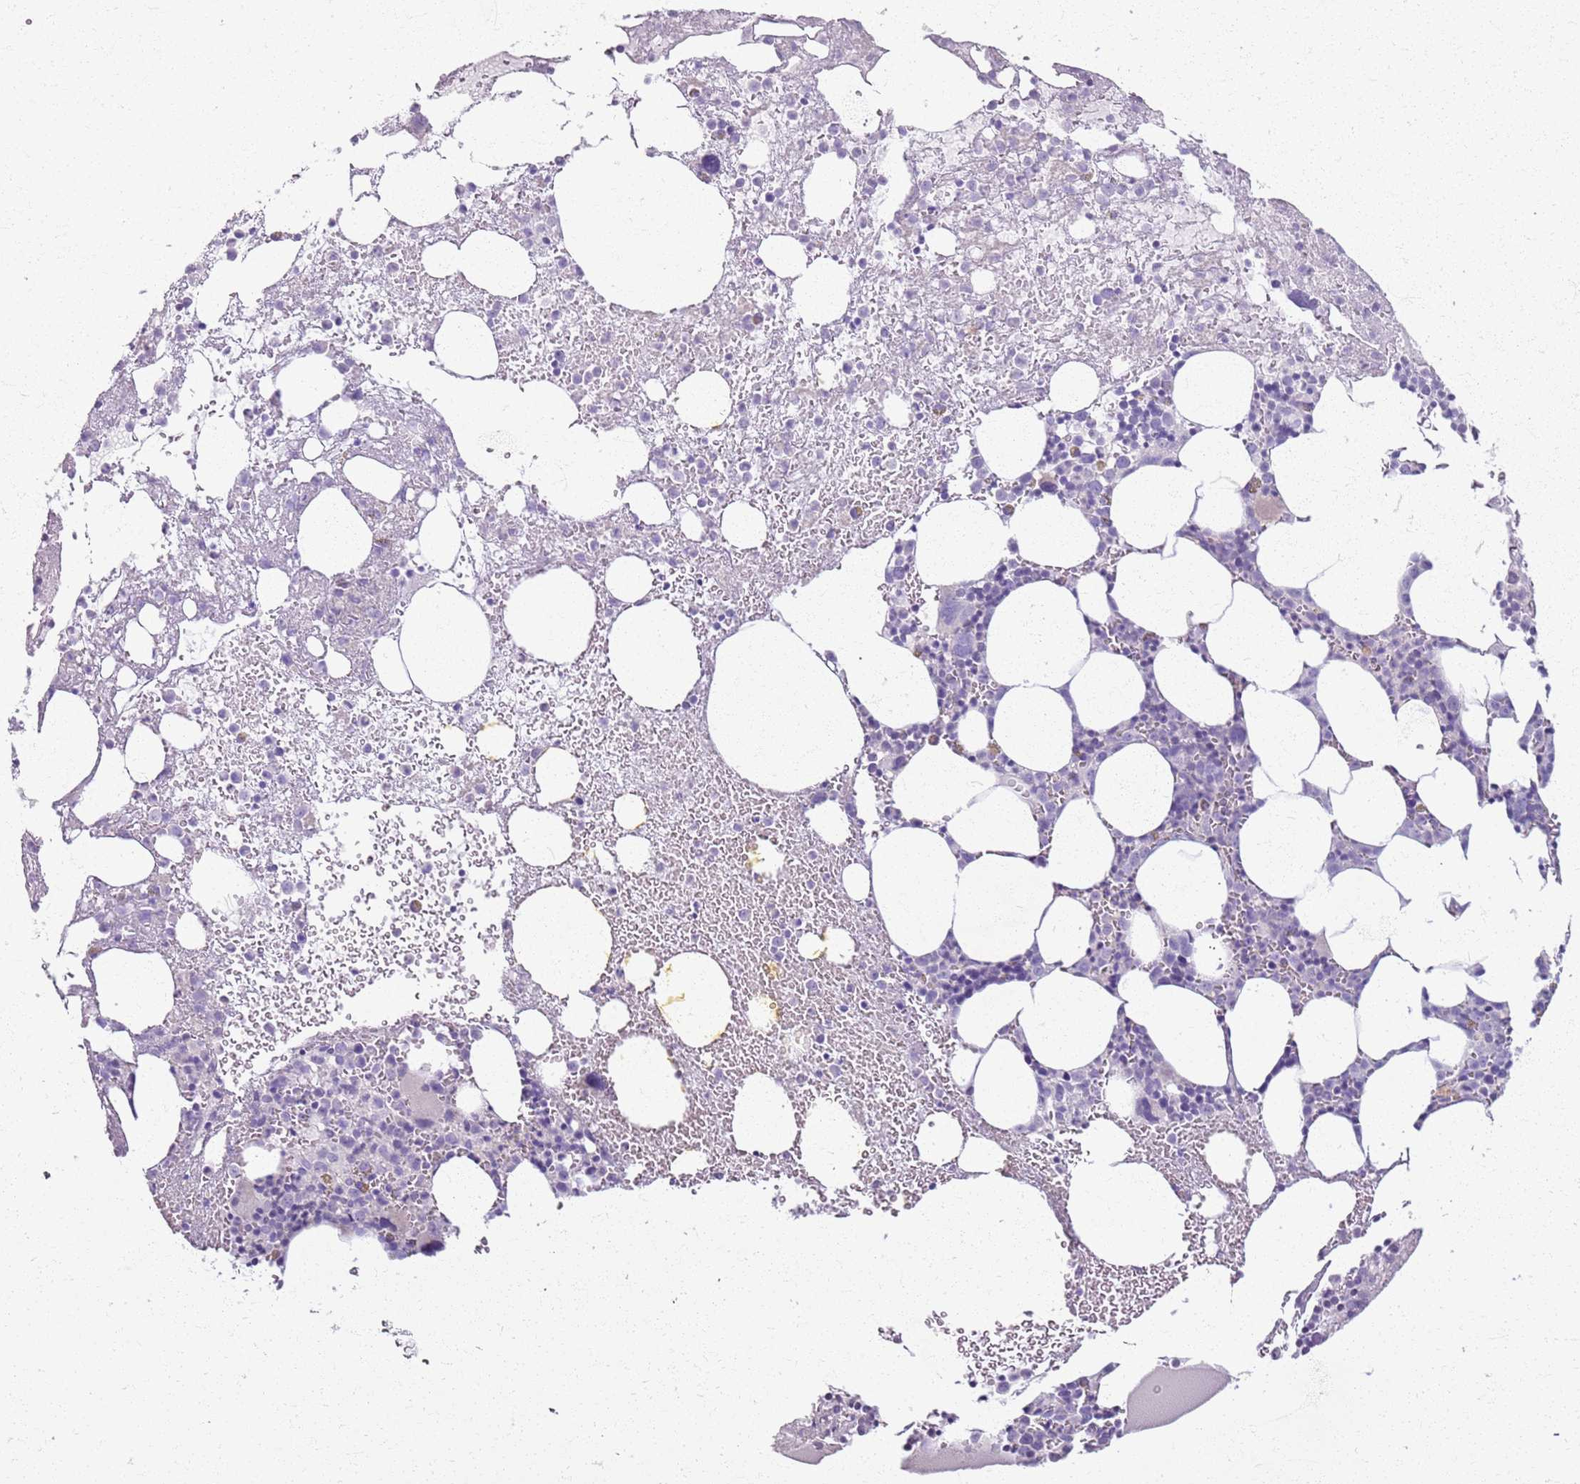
{"staining": {"intensity": "negative", "quantity": "none", "location": "none"}, "tissue": "bone marrow", "cell_type": "Hematopoietic cells", "image_type": "normal", "snomed": [{"axis": "morphology", "description": "Normal tissue, NOS"}, {"axis": "topography", "description": "Bone marrow"}], "caption": "DAB immunohistochemical staining of unremarkable human bone marrow demonstrates no significant positivity in hematopoietic cells.", "gene": "CSRP3", "patient": {"sex": "male", "age": 61}}